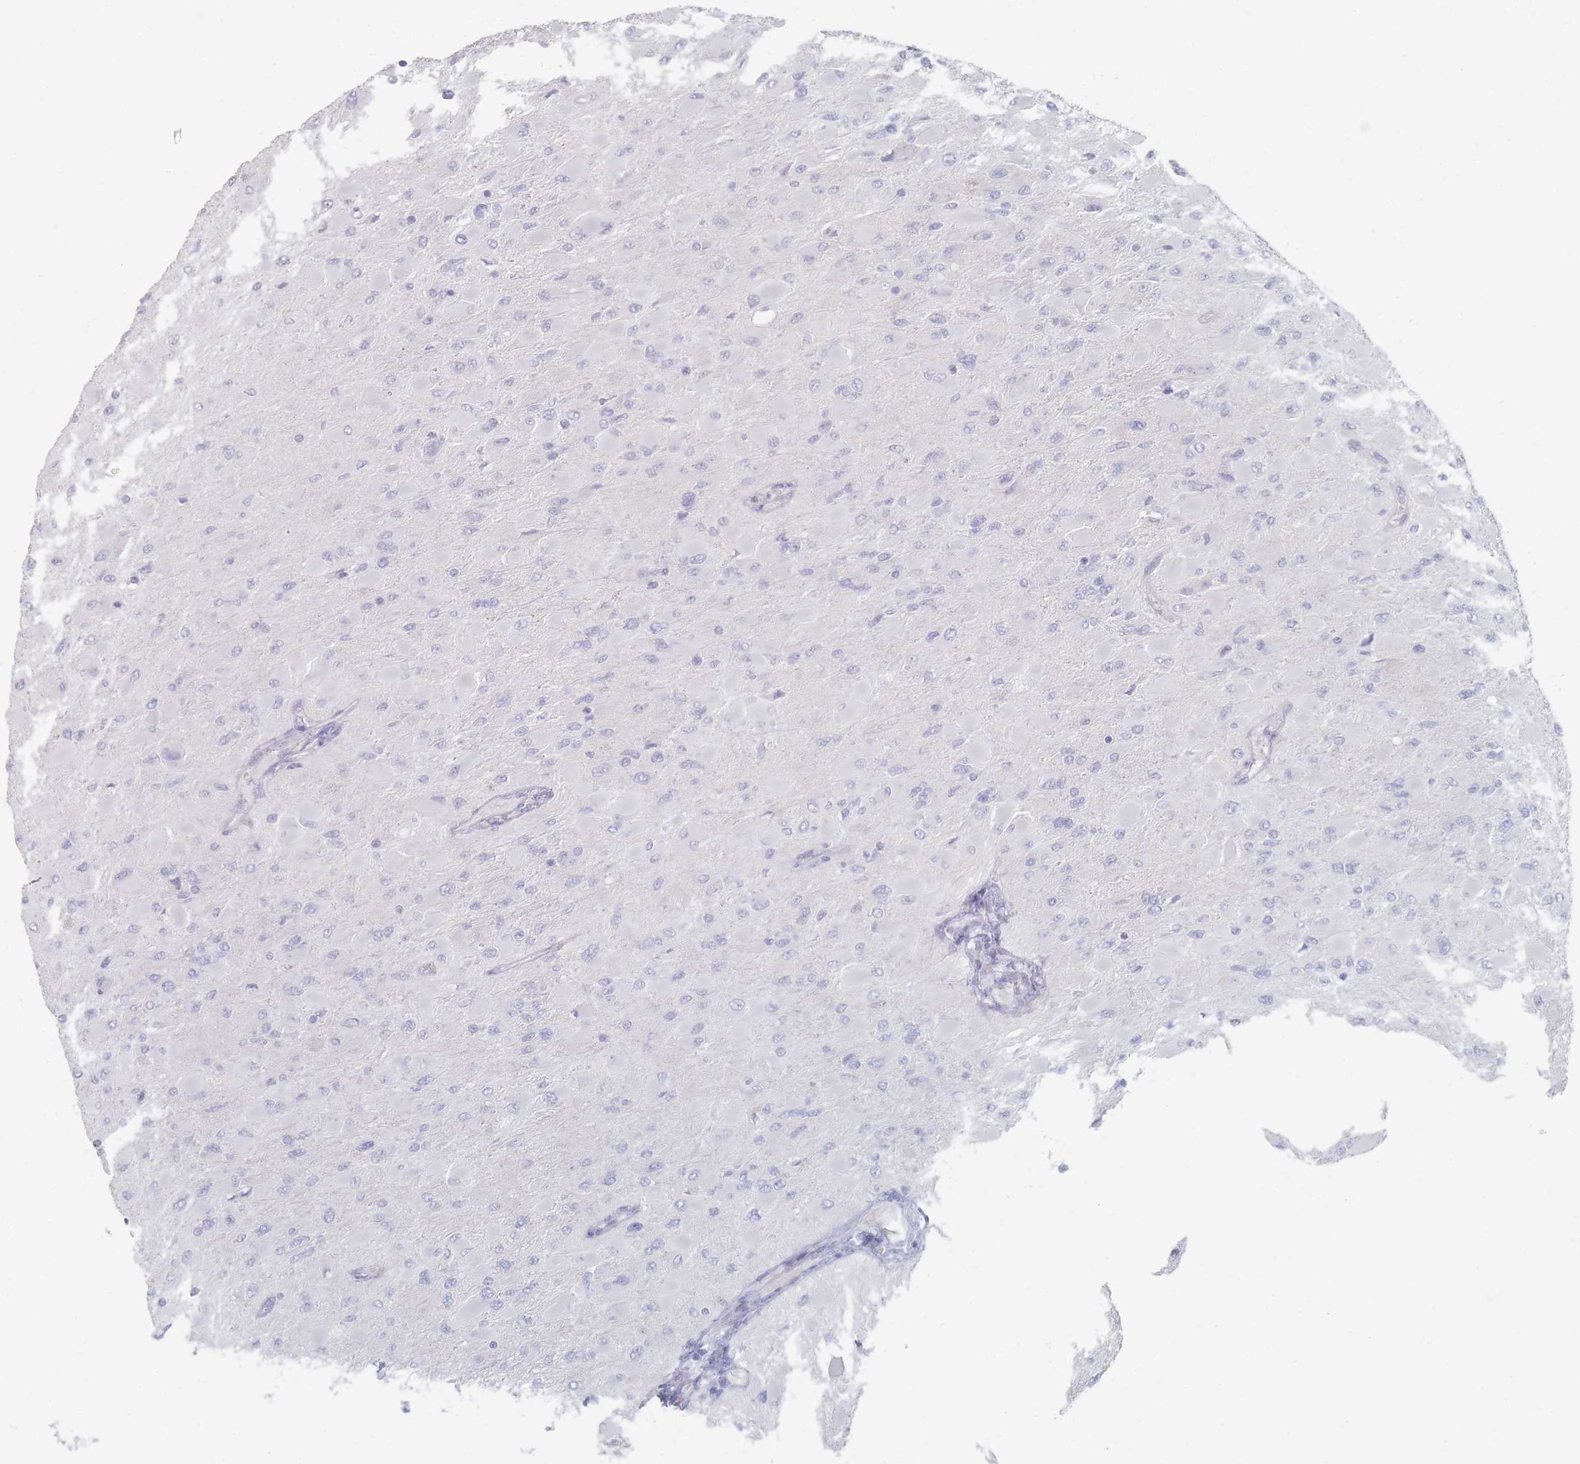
{"staining": {"intensity": "negative", "quantity": "none", "location": "none"}, "tissue": "glioma", "cell_type": "Tumor cells", "image_type": "cancer", "snomed": [{"axis": "morphology", "description": "Glioma, malignant, High grade"}, {"axis": "topography", "description": "Cerebral cortex"}], "caption": "DAB immunohistochemical staining of glioma demonstrates no significant expression in tumor cells.", "gene": "CD37", "patient": {"sex": "female", "age": 36}}